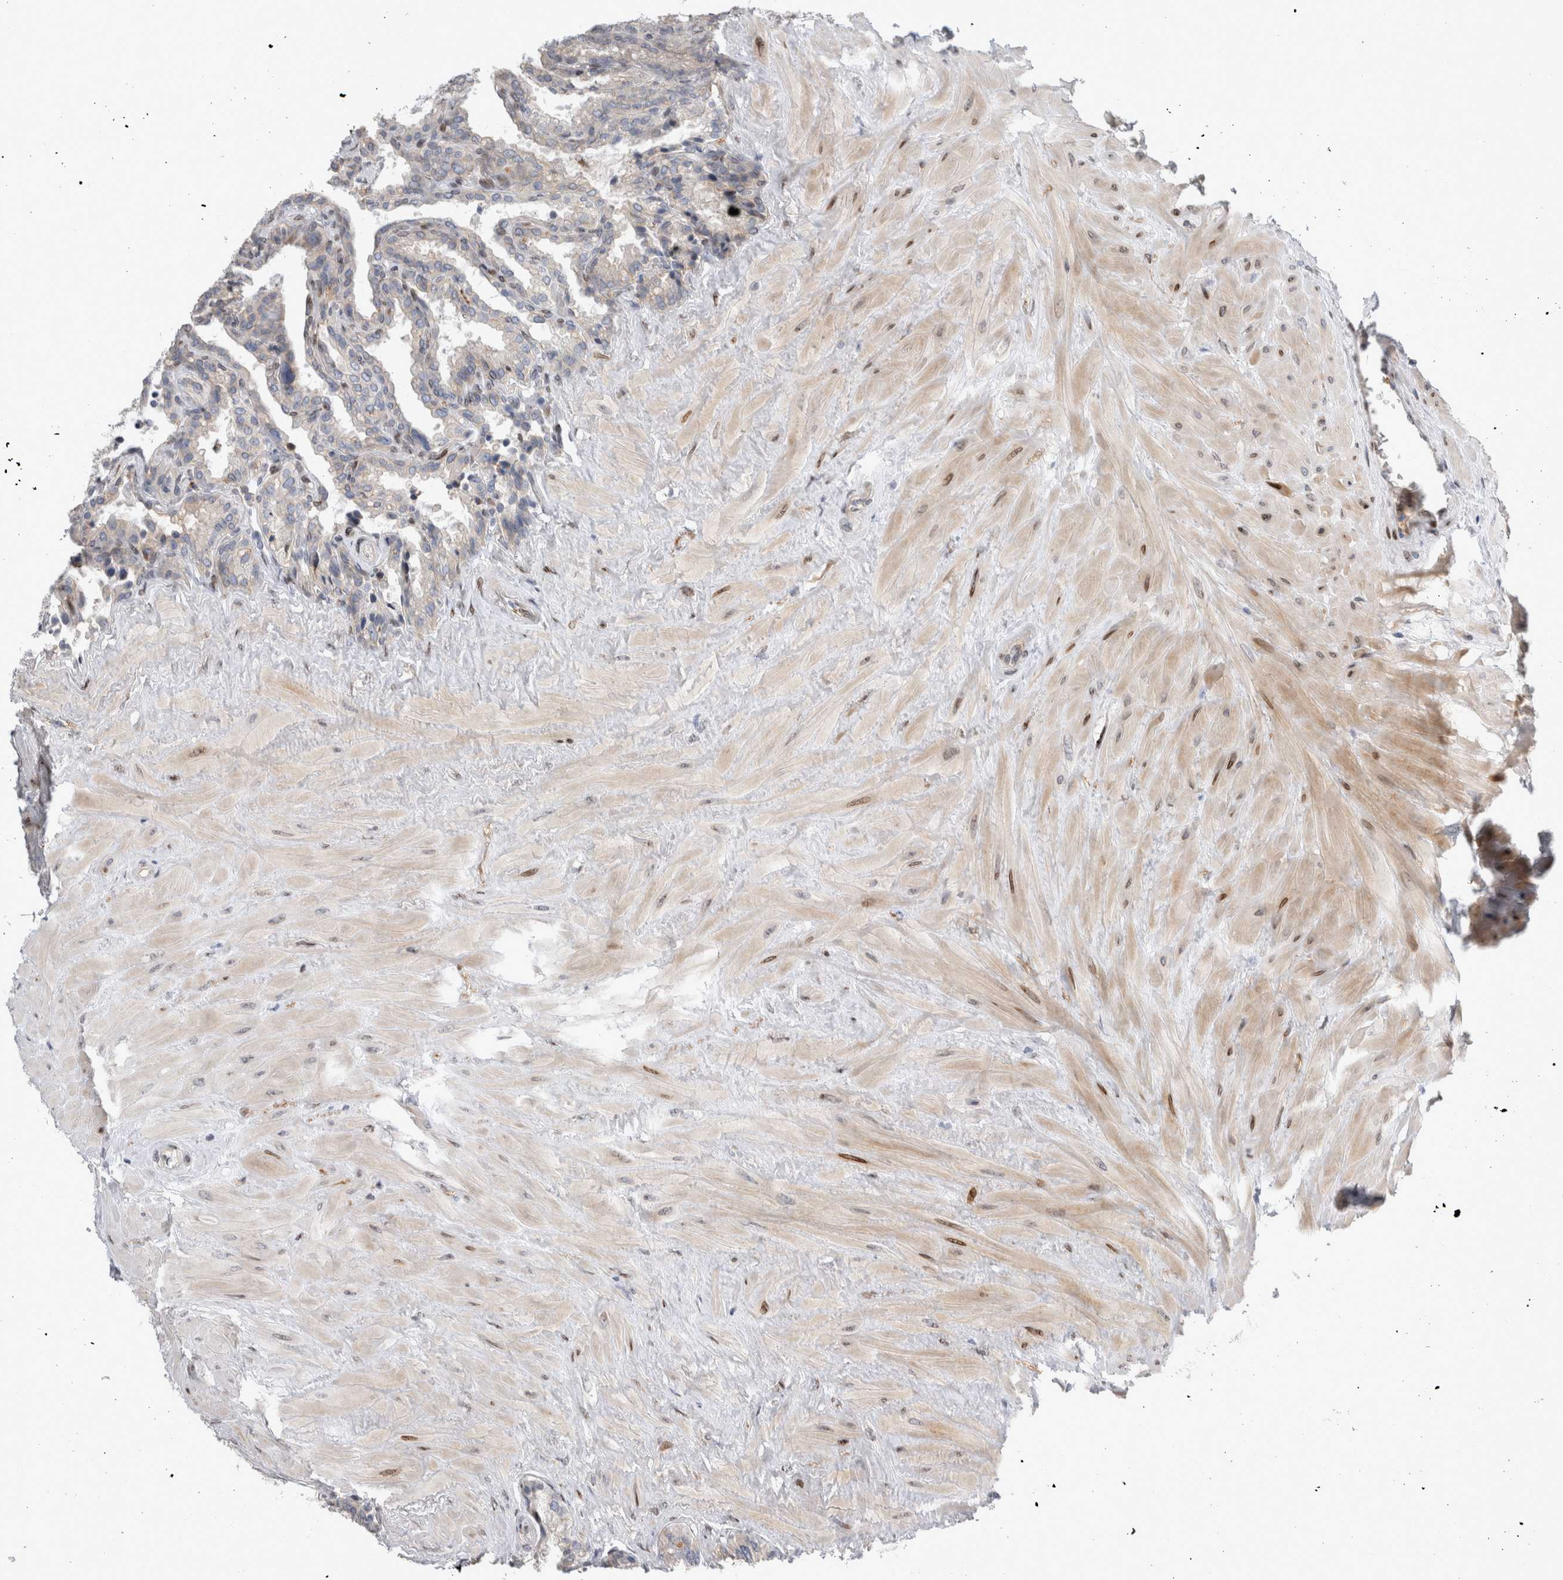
{"staining": {"intensity": "moderate", "quantity": "<25%", "location": "cytoplasmic/membranous,nuclear"}, "tissue": "seminal vesicle", "cell_type": "Glandular cells", "image_type": "normal", "snomed": [{"axis": "morphology", "description": "Normal tissue, NOS"}, {"axis": "topography", "description": "Seminal veicle"}], "caption": "Protein staining of benign seminal vesicle reveals moderate cytoplasmic/membranous,nuclear expression in approximately <25% of glandular cells. (DAB (3,3'-diaminobenzidine) IHC with brightfield microscopy, high magnification).", "gene": "DMTN", "patient": {"sex": "male", "age": 46}}